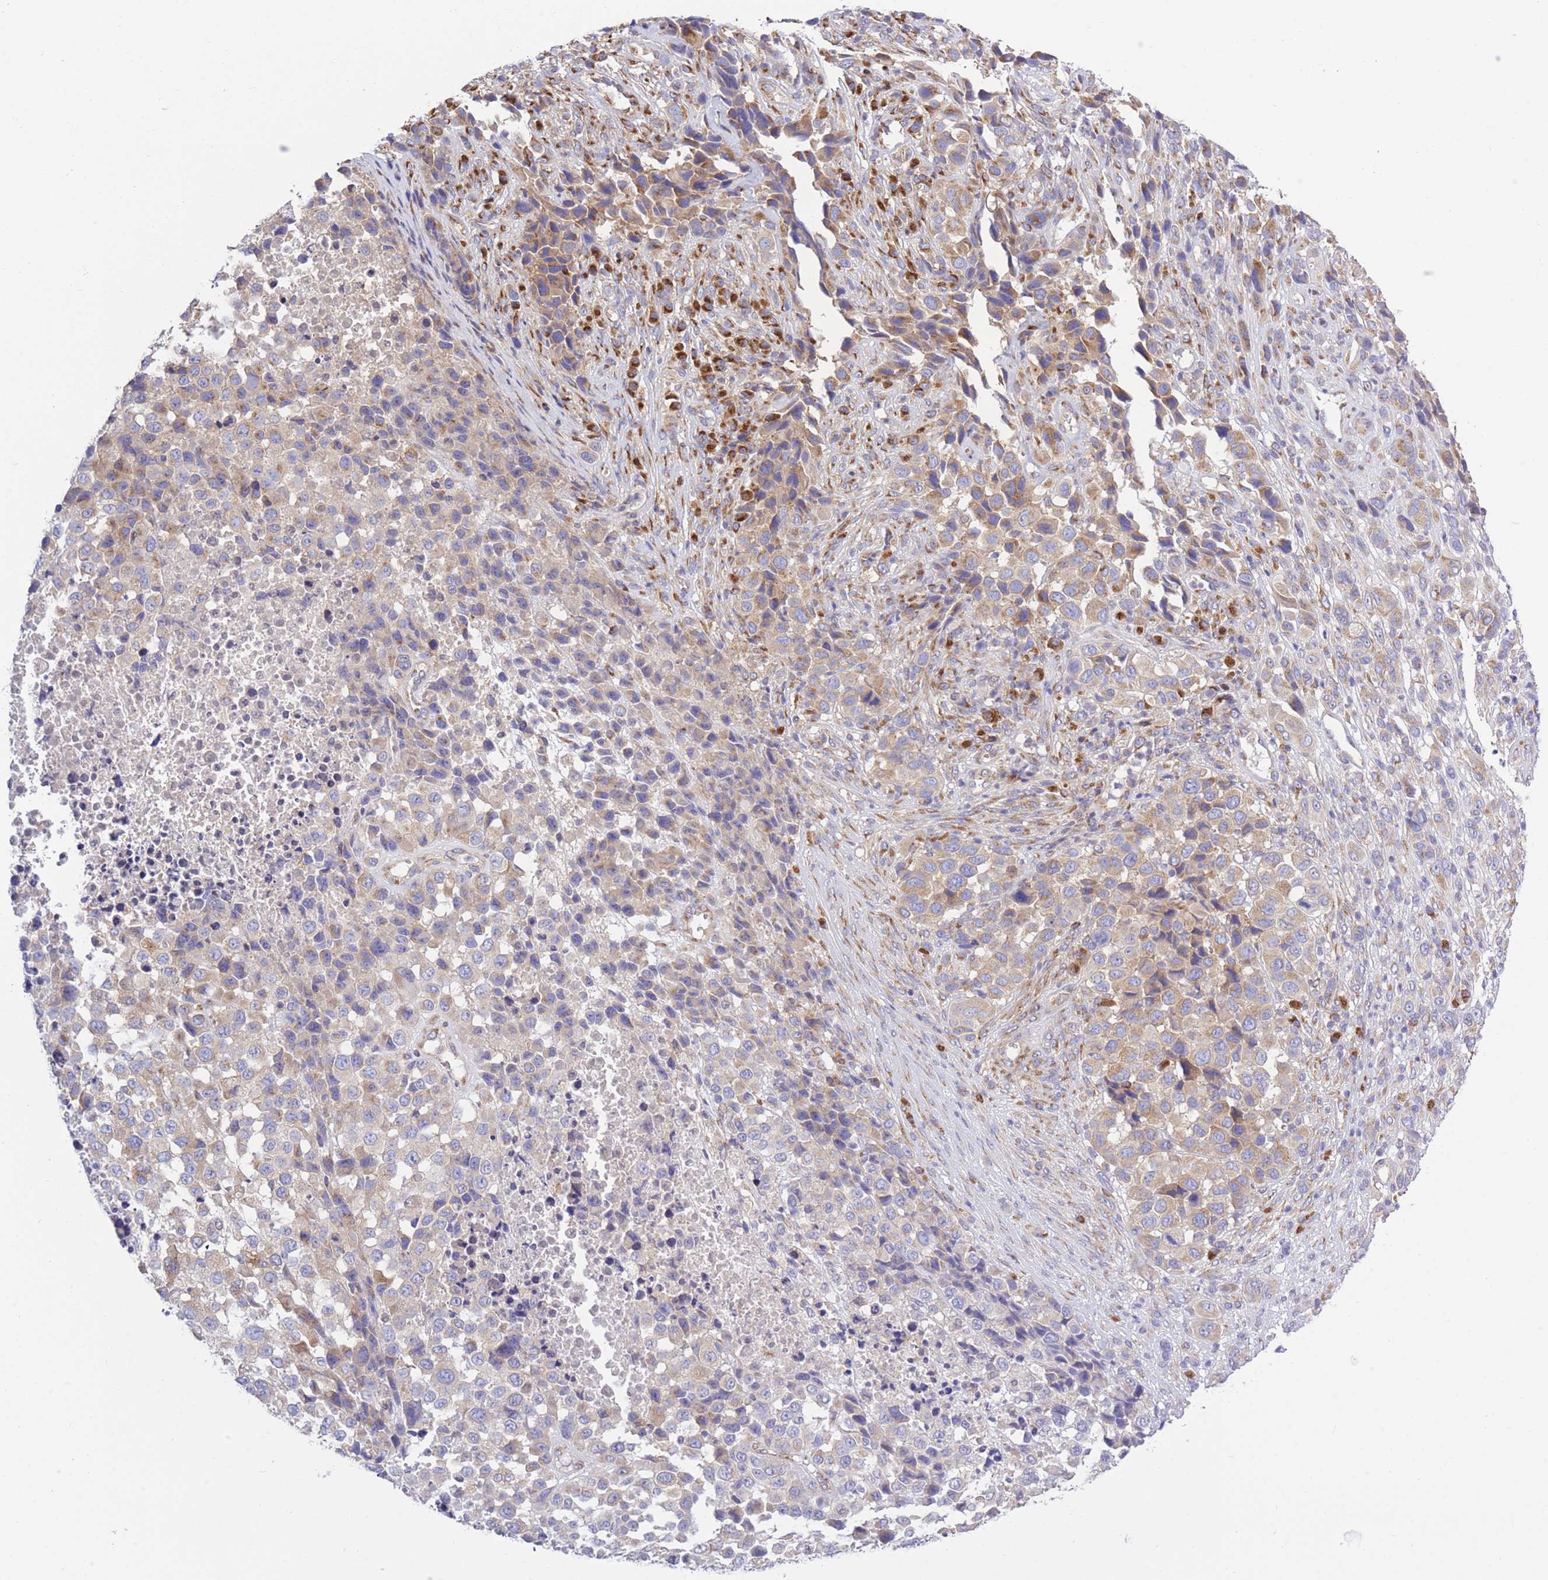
{"staining": {"intensity": "moderate", "quantity": "<25%", "location": "cytoplasmic/membranous"}, "tissue": "melanoma", "cell_type": "Tumor cells", "image_type": "cancer", "snomed": [{"axis": "morphology", "description": "Malignant melanoma, NOS"}, {"axis": "topography", "description": "Skin of trunk"}], "caption": "Protein staining displays moderate cytoplasmic/membranous positivity in approximately <25% of tumor cells in malignant melanoma.", "gene": "COPG2", "patient": {"sex": "male", "age": 71}}